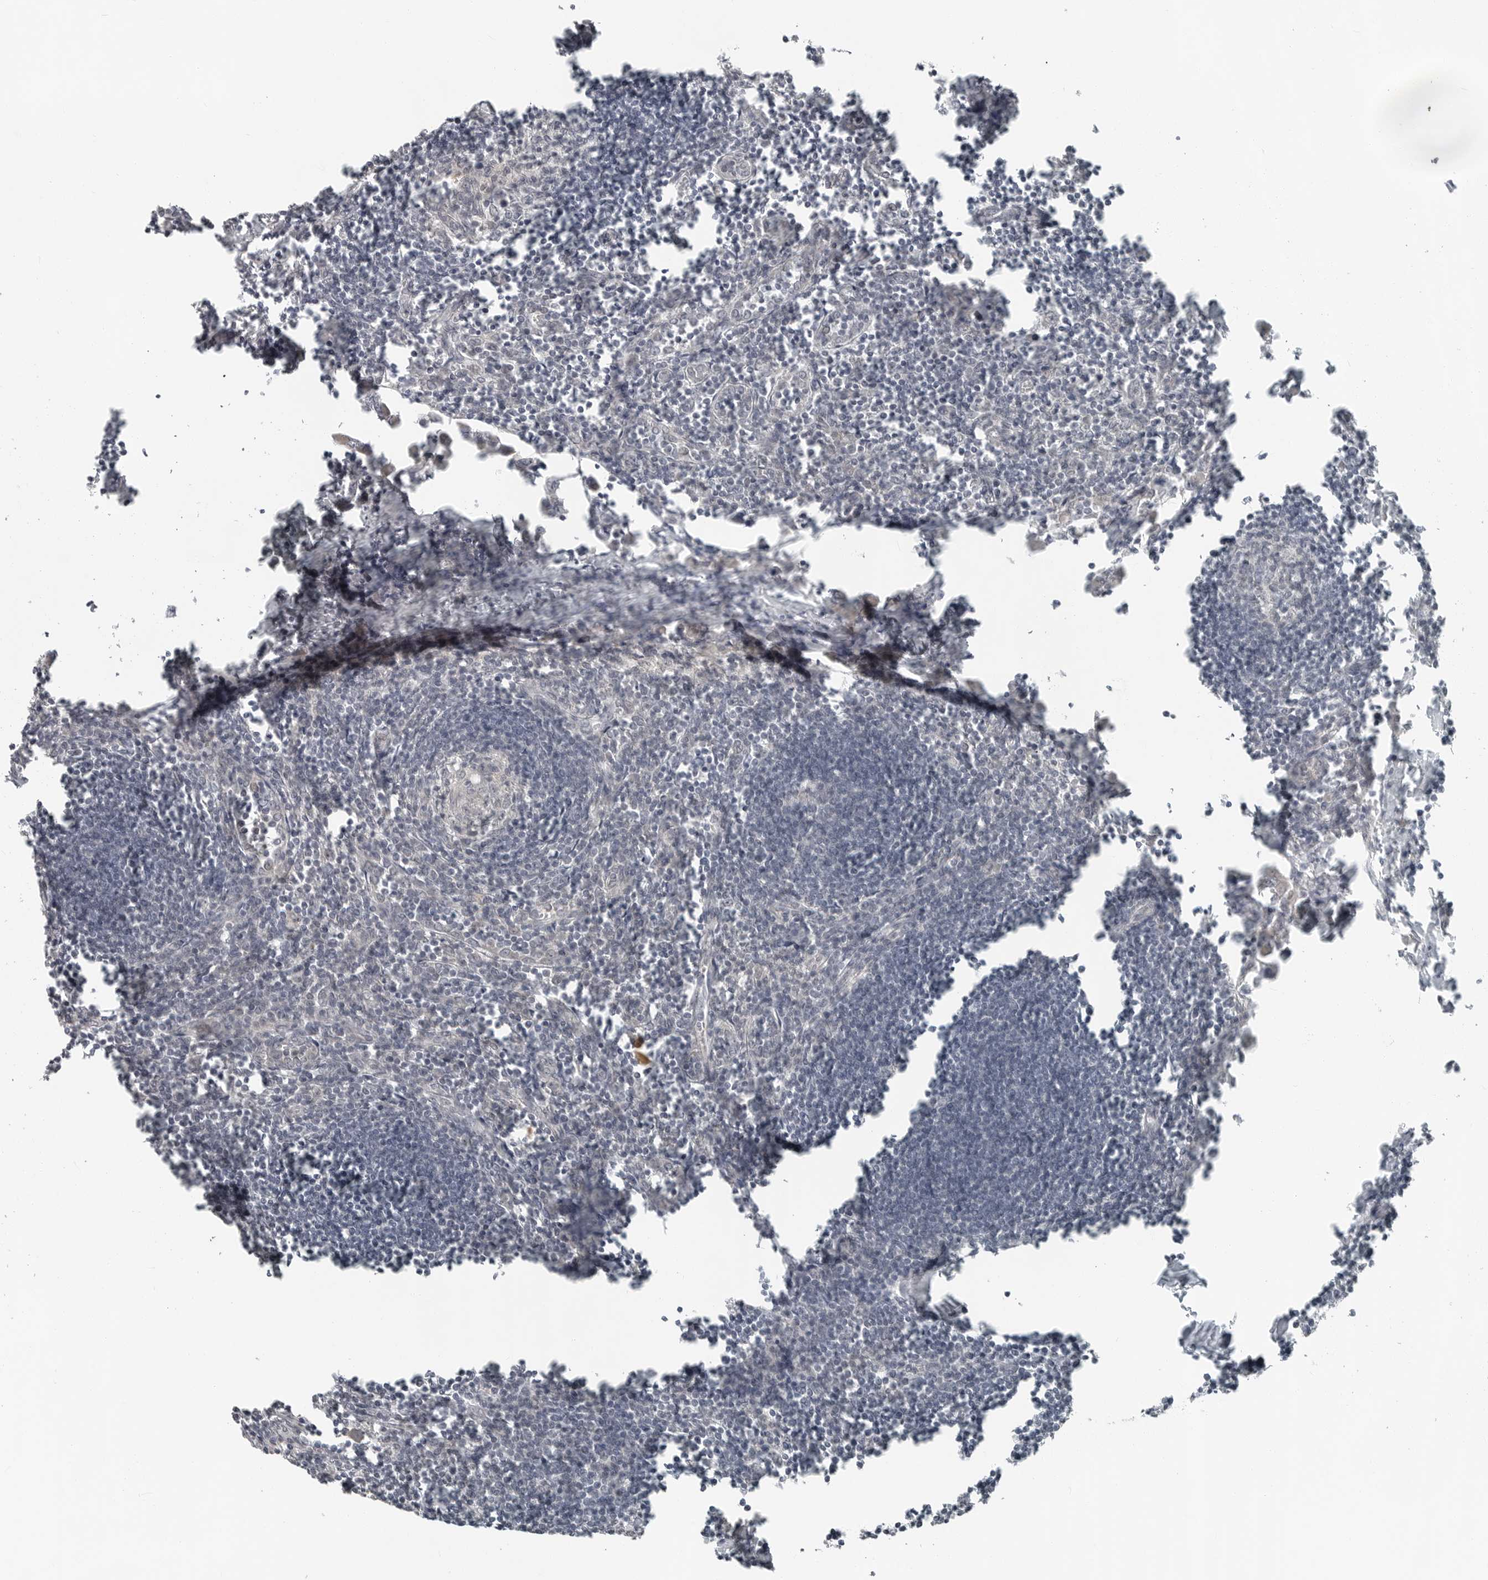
{"staining": {"intensity": "negative", "quantity": "none", "location": "none"}, "tissue": "lymph node", "cell_type": "Germinal center cells", "image_type": "normal", "snomed": [{"axis": "morphology", "description": "Normal tissue, NOS"}, {"axis": "morphology", "description": "Malignant melanoma, Metastatic site"}, {"axis": "topography", "description": "Lymph node"}], "caption": "This photomicrograph is of unremarkable lymph node stained with immunohistochemistry (IHC) to label a protein in brown with the nuclei are counter-stained blue. There is no positivity in germinal center cells.", "gene": "FCRLB", "patient": {"sex": "male", "age": 41}}